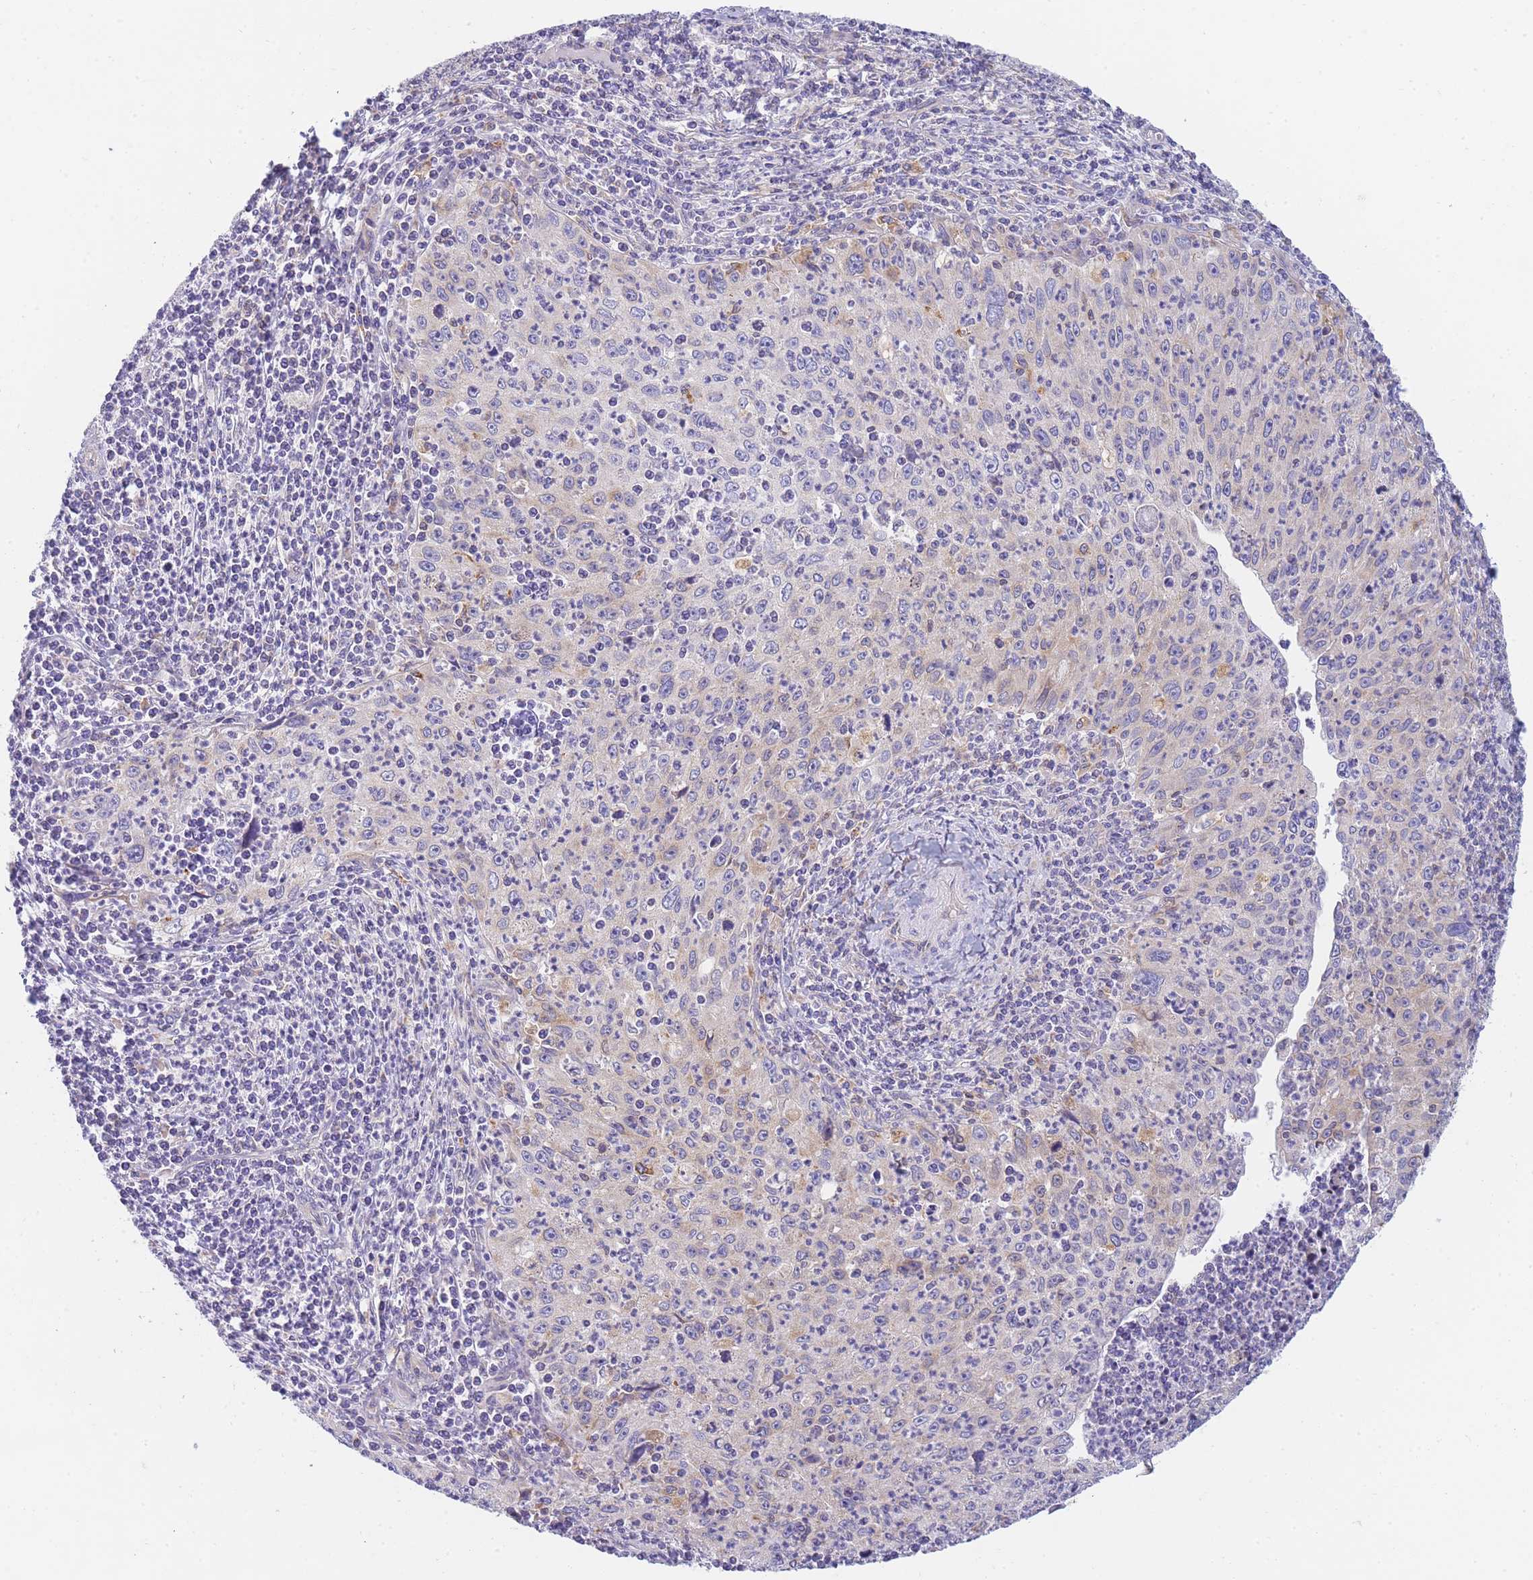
{"staining": {"intensity": "moderate", "quantity": "<25%", "location": "cytoplasmic/membranous"}, "tissue": "cervical cancer", "cell_type": "Tumor cells", "image_type": "cancer", "snomed": [{"axis": "morphology", "description": "Squamous cell carcinoma, NOS"}, {"axis": "topography", "description": "Cervix"}], "caption": "This is an image of IHC staining of squamous cell carcinoma (cervical), which shows moderate positivity in the cytoplasmic/membranous of tumor cells.", "gene": "SH2B2", "patient": {"sex": "female", "age": 30}}